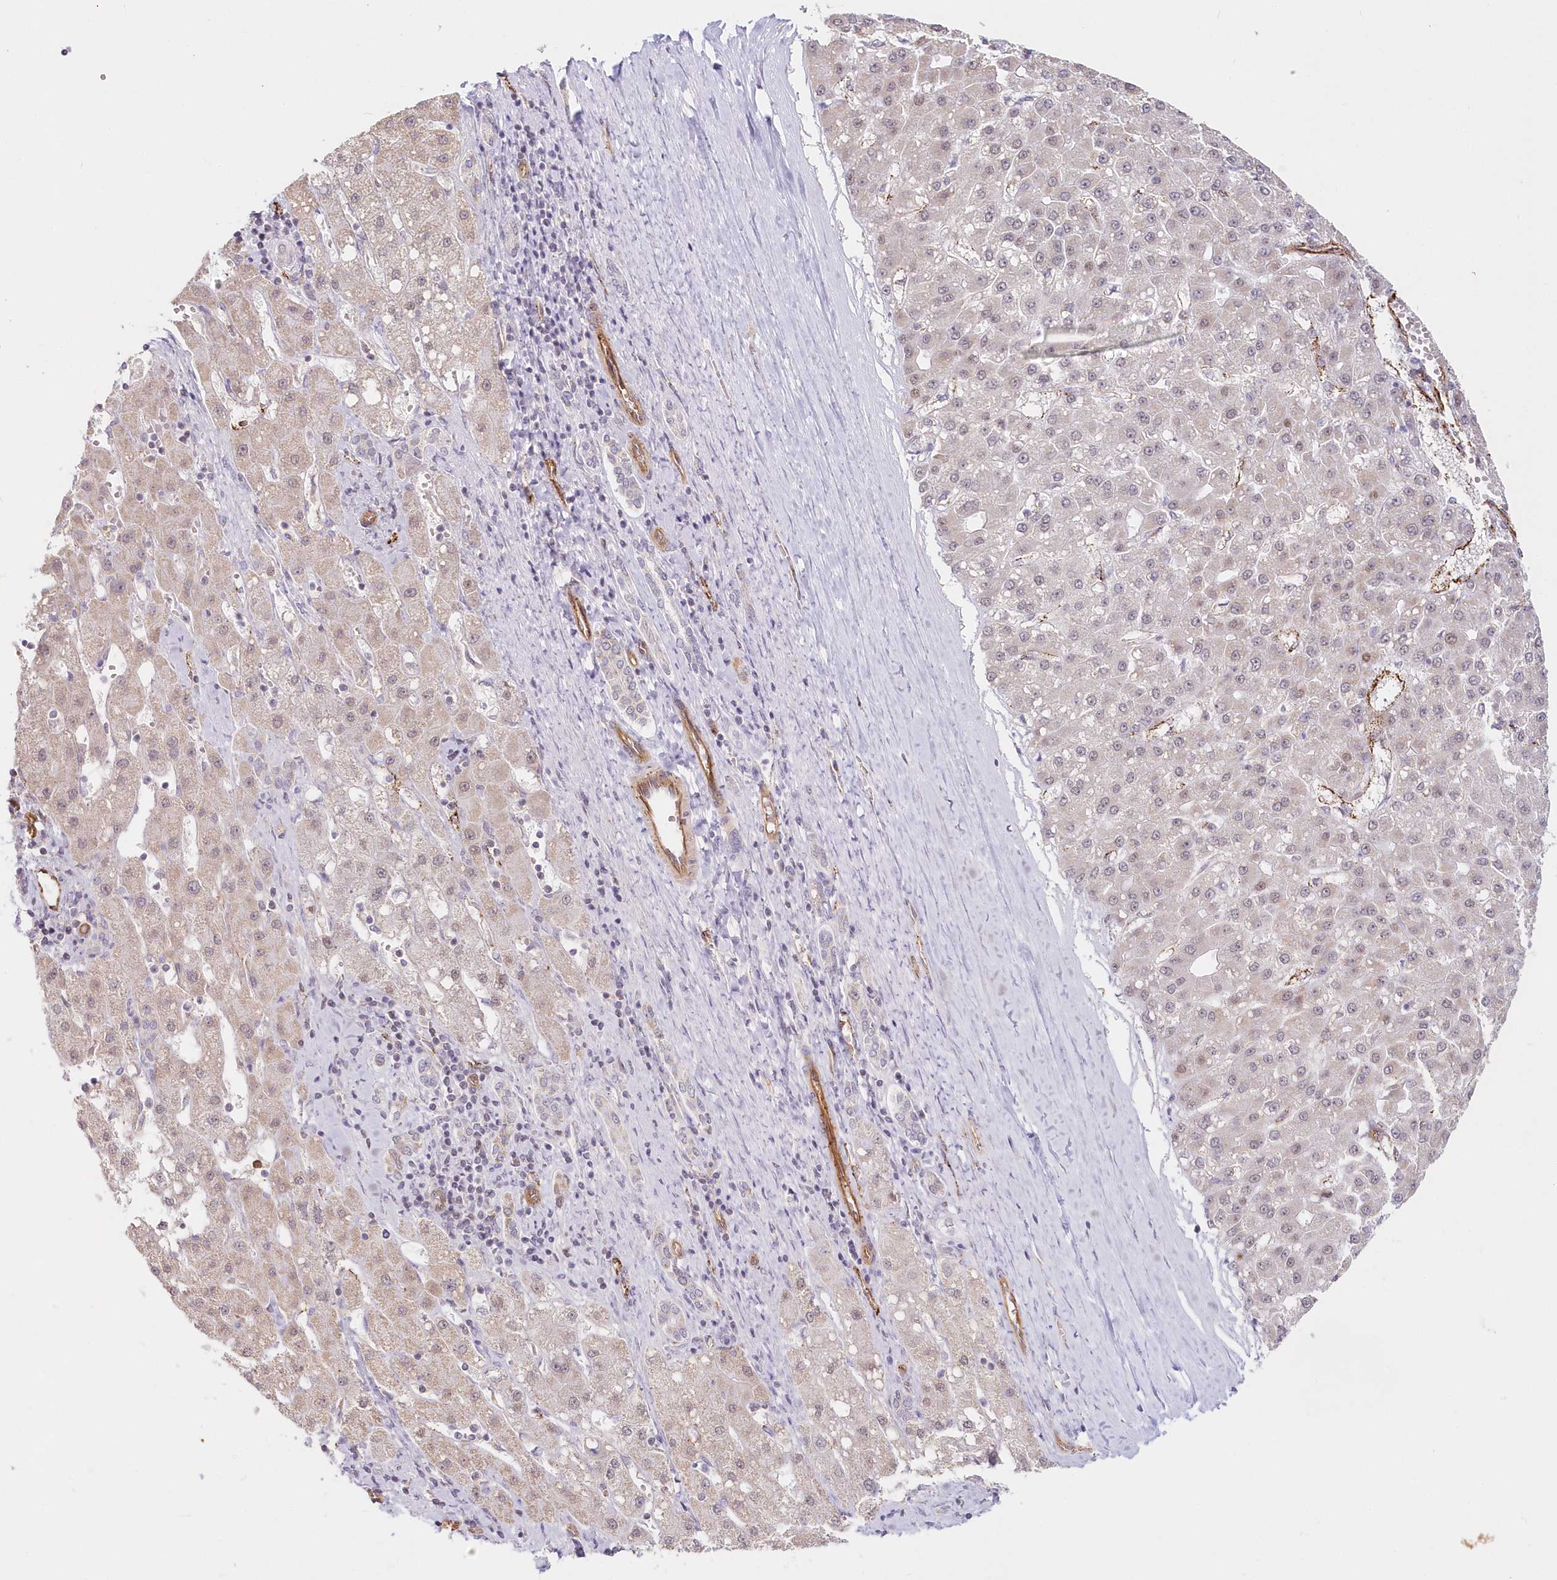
{"staining": {"intensity": "moderate", "quantity": "<25%", "location": "cytoplasmic/membranous"}, "tissue": "liver cancer", "cell_type": "Tumor cells", "image_type": "cancer", "snomed": [{"axis": "morphology", "description": "Carcinoma, Hepatocellular, NOS"}, {"axis": "topography", "description": "Liver"}], "caption": "Human liver hepatocellular carcinoma stained for a protein (brown) exhibits moderate cytoplasmic/membranous positive positivity in approximately <25% of tumor cells.", "gene": "AFAP1L2", "patient": {"sex": "male", "age": 67}}